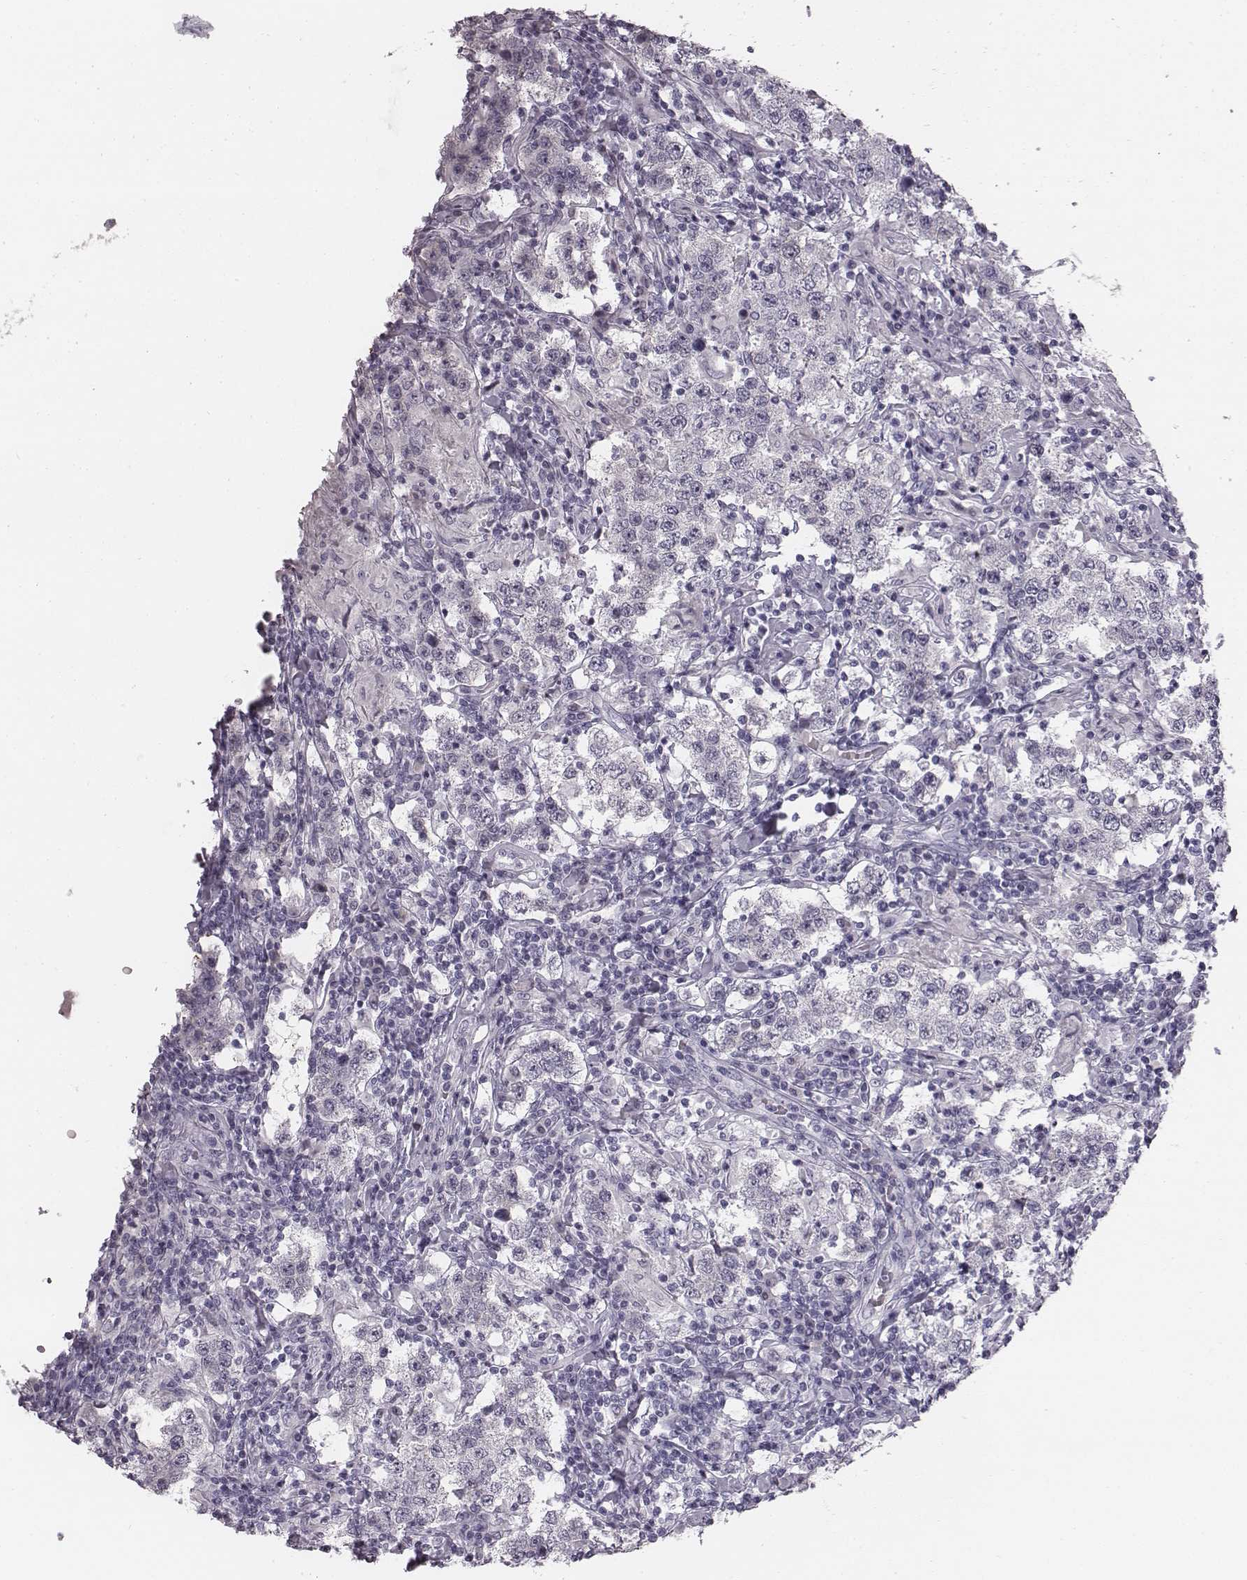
{"staining": {"intensity": "negative", "quantity": "none", "location": "none"}, "tissue": "testis cancer", "cell_type": "Tumor cells", "image_type": "cancer", "snomed": [{"axis": "morphology", "description": "Seminoma, NOS"}, {"axis": "morphology", "description": "Carcinoma, Embryonal, NOS"}, {"axis": "topography", "description": "Testis"}], "caption": "Micrograph shows no significant protein positivity in tumor cells of testis cancer (embryonal carcinoma).", "gene": "CRISP1", "patient": {"sex": "male", "age": 41}}